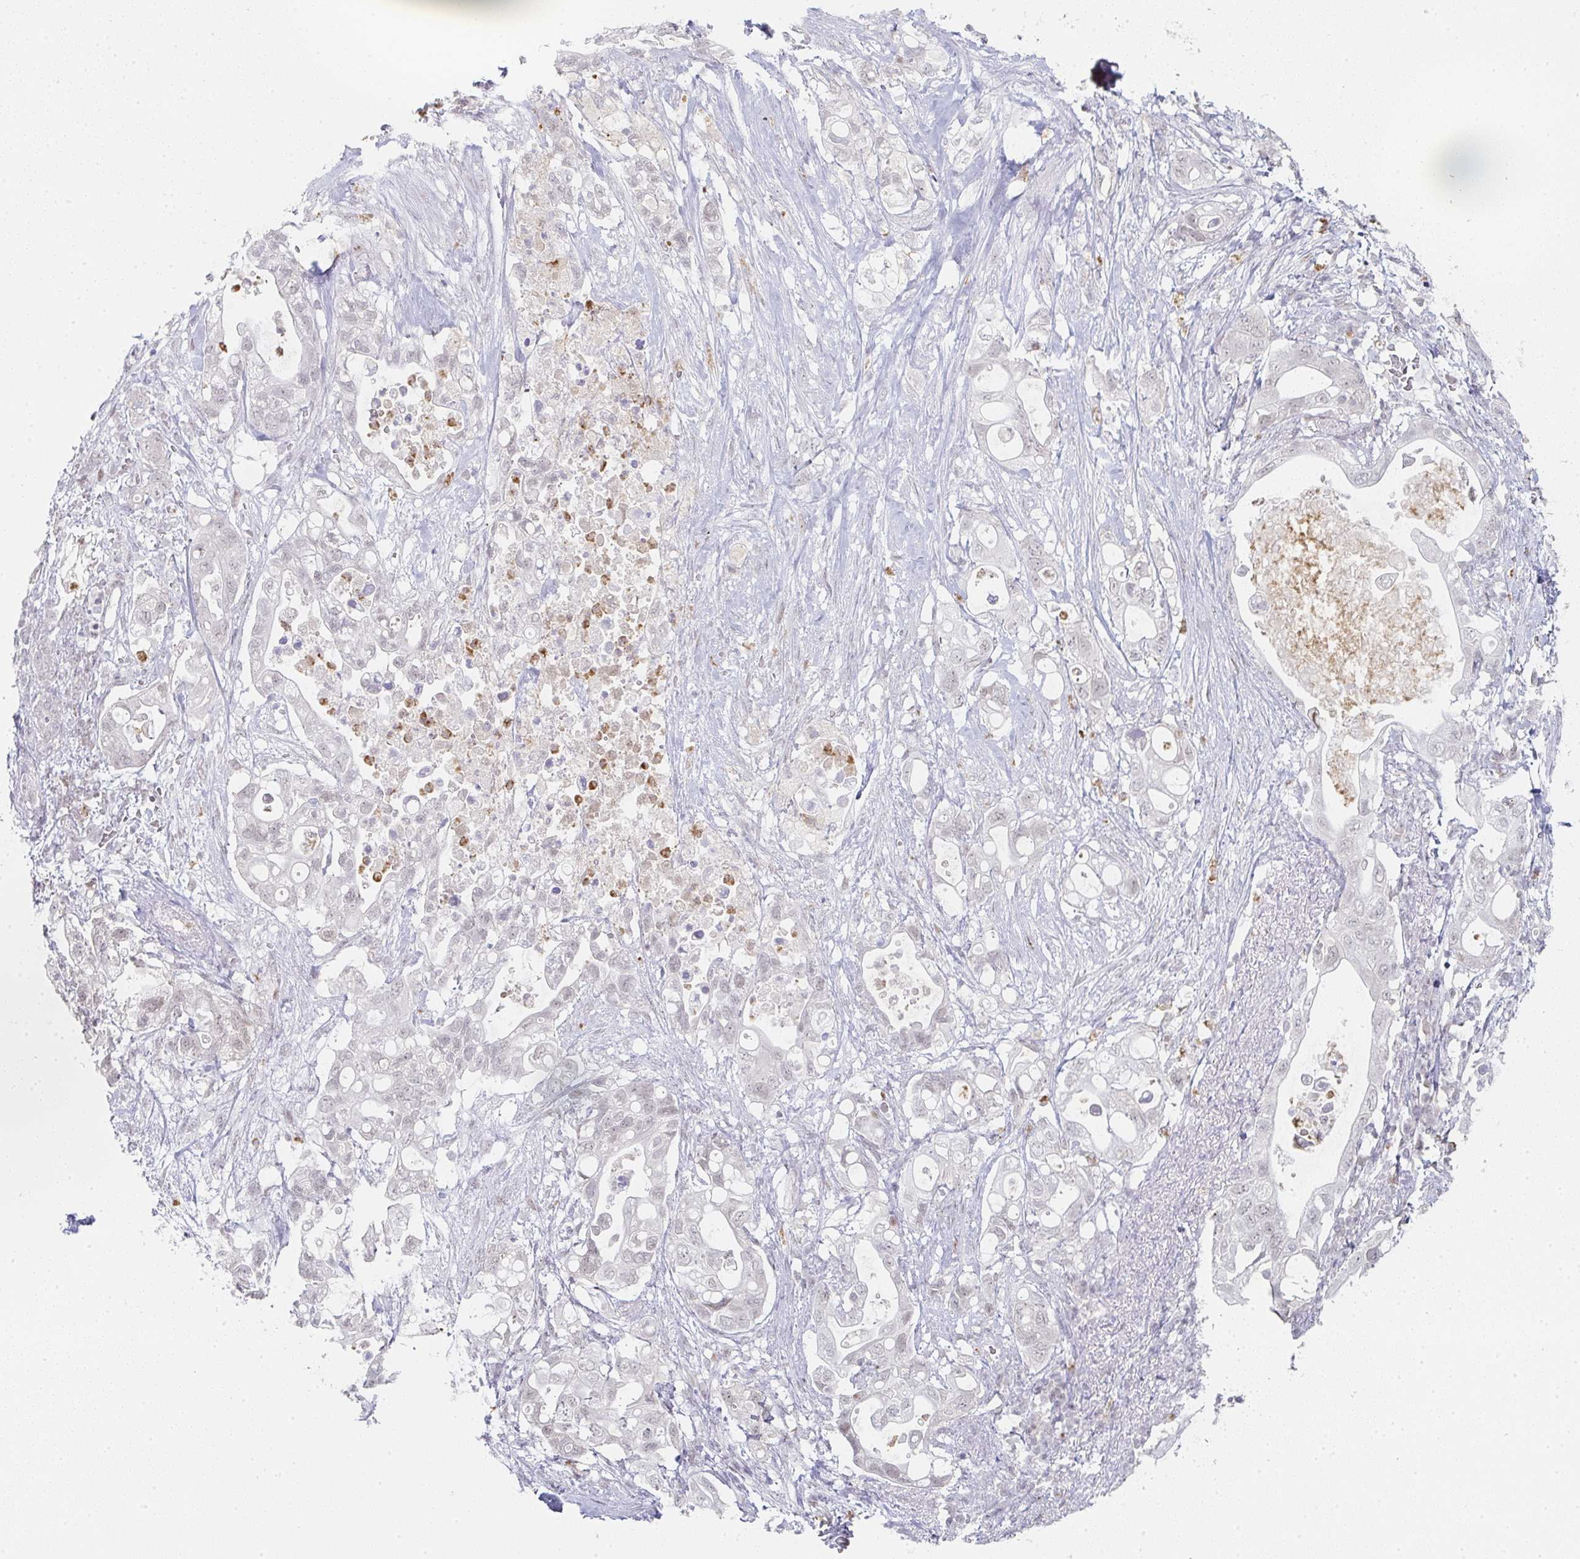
{"staining": {"intensity": "negative", "quantity": "none", "location": "none"}, "tissue": "pancreatic cancer", "cell_type": "Tumor cells", "image_type": "cancer", "snomed": [{"axis": "morphology", "description": "Adenocarcinoma, NOS"}, {"axis": "topography", "description": "Pancreas"}], "caption": "Tumor cells are negative for protein expression in human adenocarcinoma (pancreatic).", "gene": "LIN54", "patient": {"sex": "female", "age": 72}}